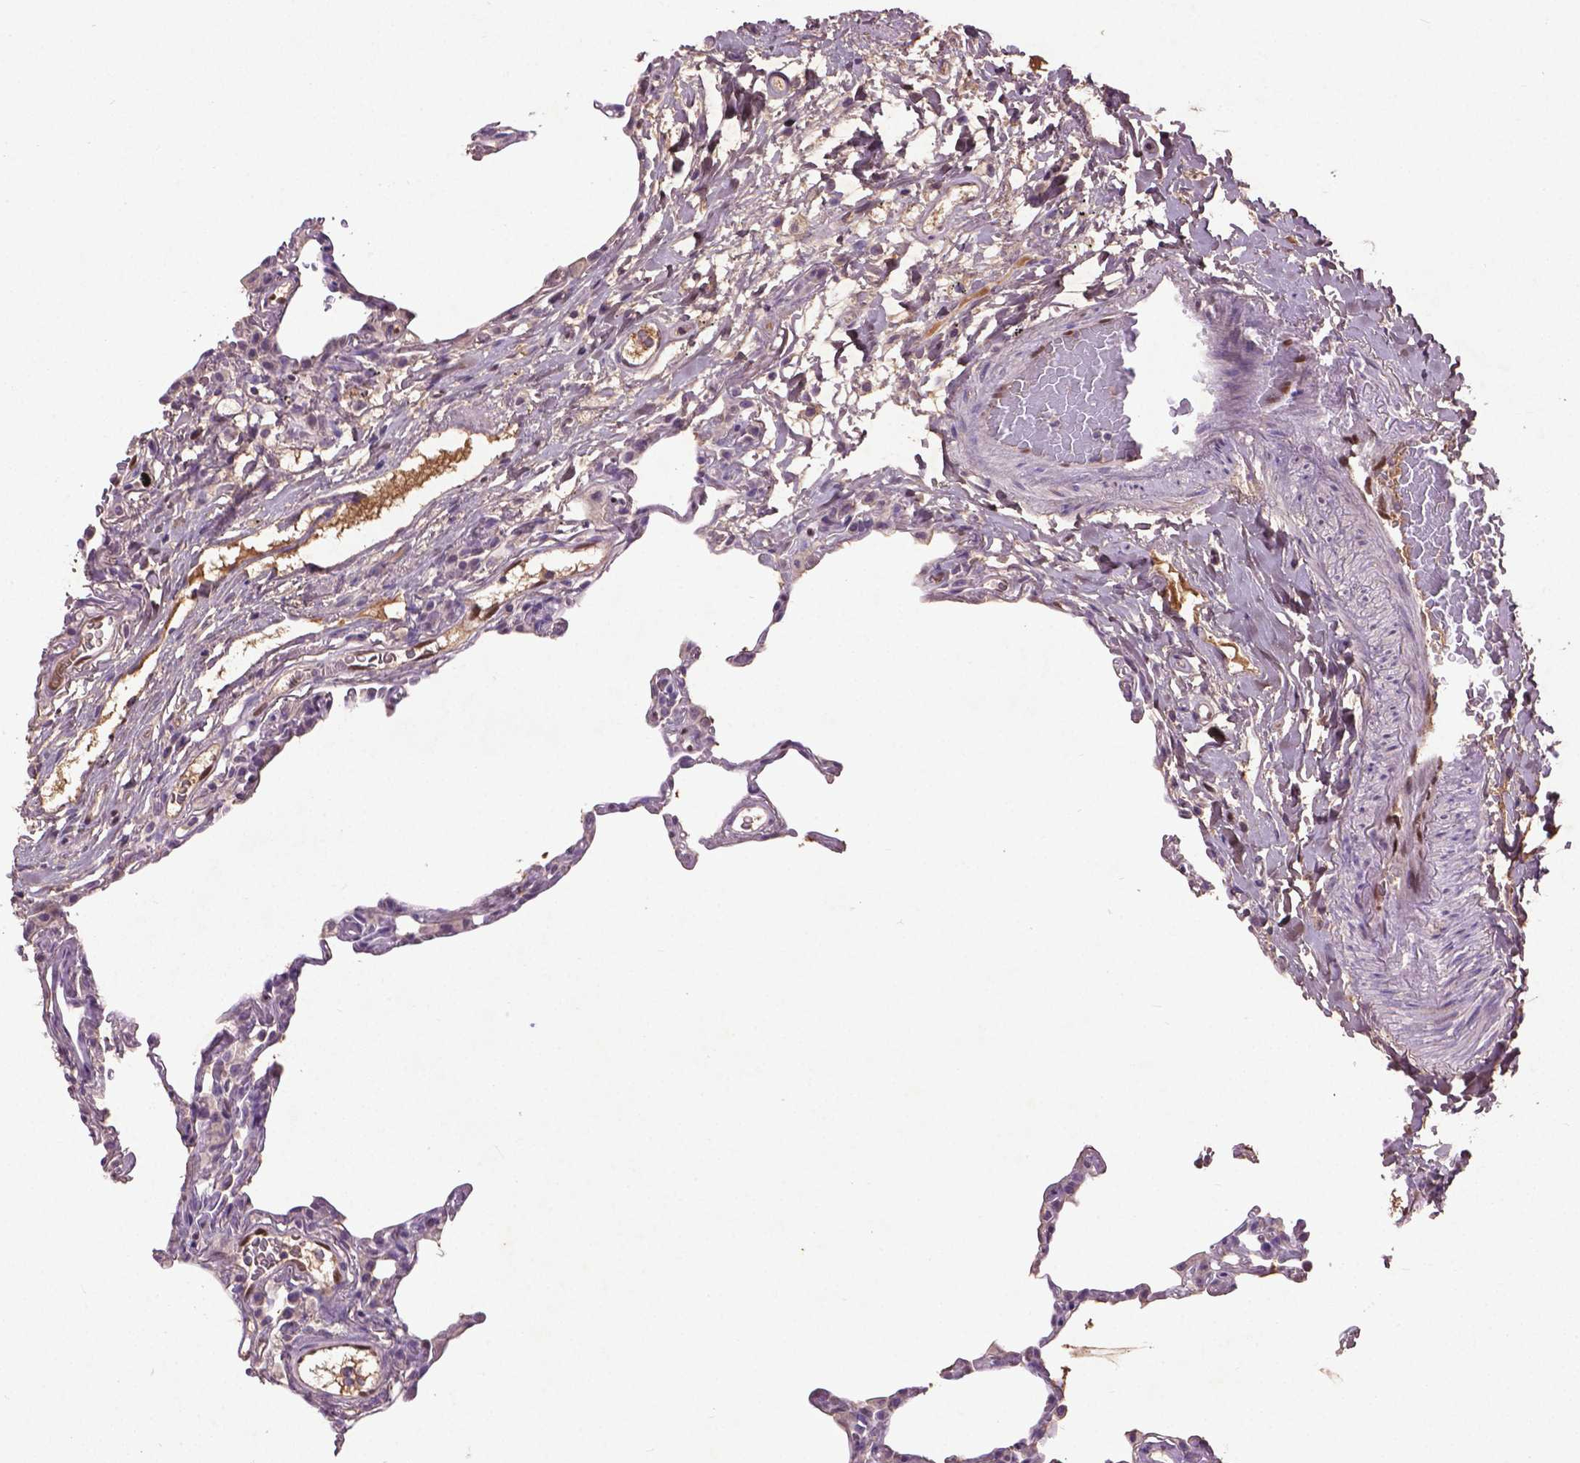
{"staining": {"intensity": "negative", "quantity": "none", "location": "none"}, "tissue": "lung", "cell_type": "Alveolar cells", "image_type": "normal", "snomed": [{"axis": "morphology", "description": "Normal tissue, NOS"}, {"axis": "topography", "description": "Lung"}], "caption": "High power microscopy image of an immunohistochemistry (IHC) histopathology image of unremarkable lung, revealing no significant expression in alveolar cells.", "gene": "SOX17", "patient": {"sex": "female", "age": 57}}